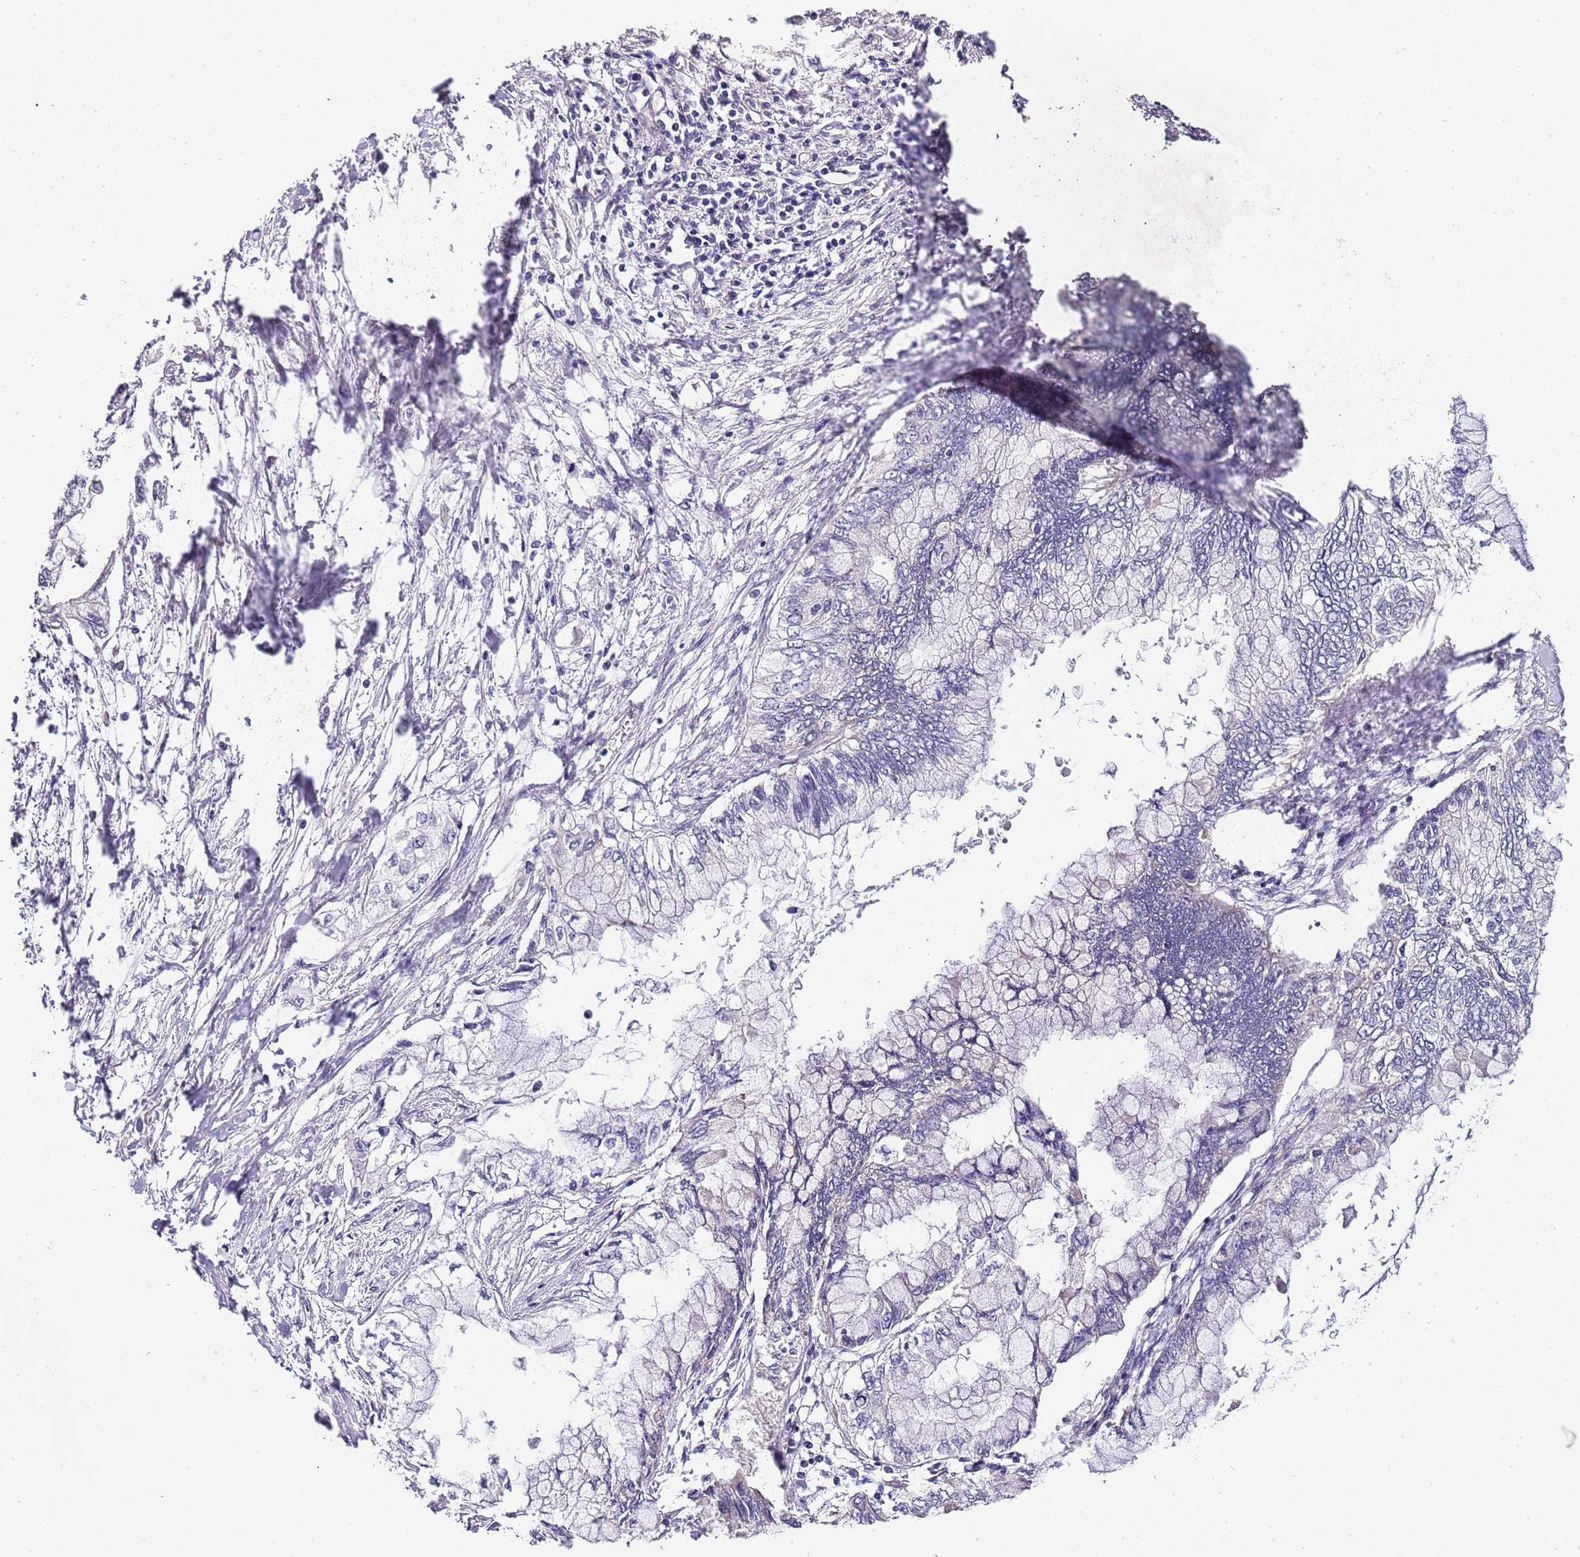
{"staining": {"intensity": "negative", "quantity": "none", "location": "none"}, "tissue": "pancreatic cancer", "cell_type": "Tumor cells", "image_type": "cancer", "snomed": [{"axis": "morphology", "description": "Adenocarcinoma, NOS"}, {"axis": "topography", "description": "Pancreas"}], "caption": "Human pancreatic cancer stained for a protein using IHC displays no positivity in tumor cells.", "gene": "TBC1D9", "patient": {"sex": "male", "age": 48}}